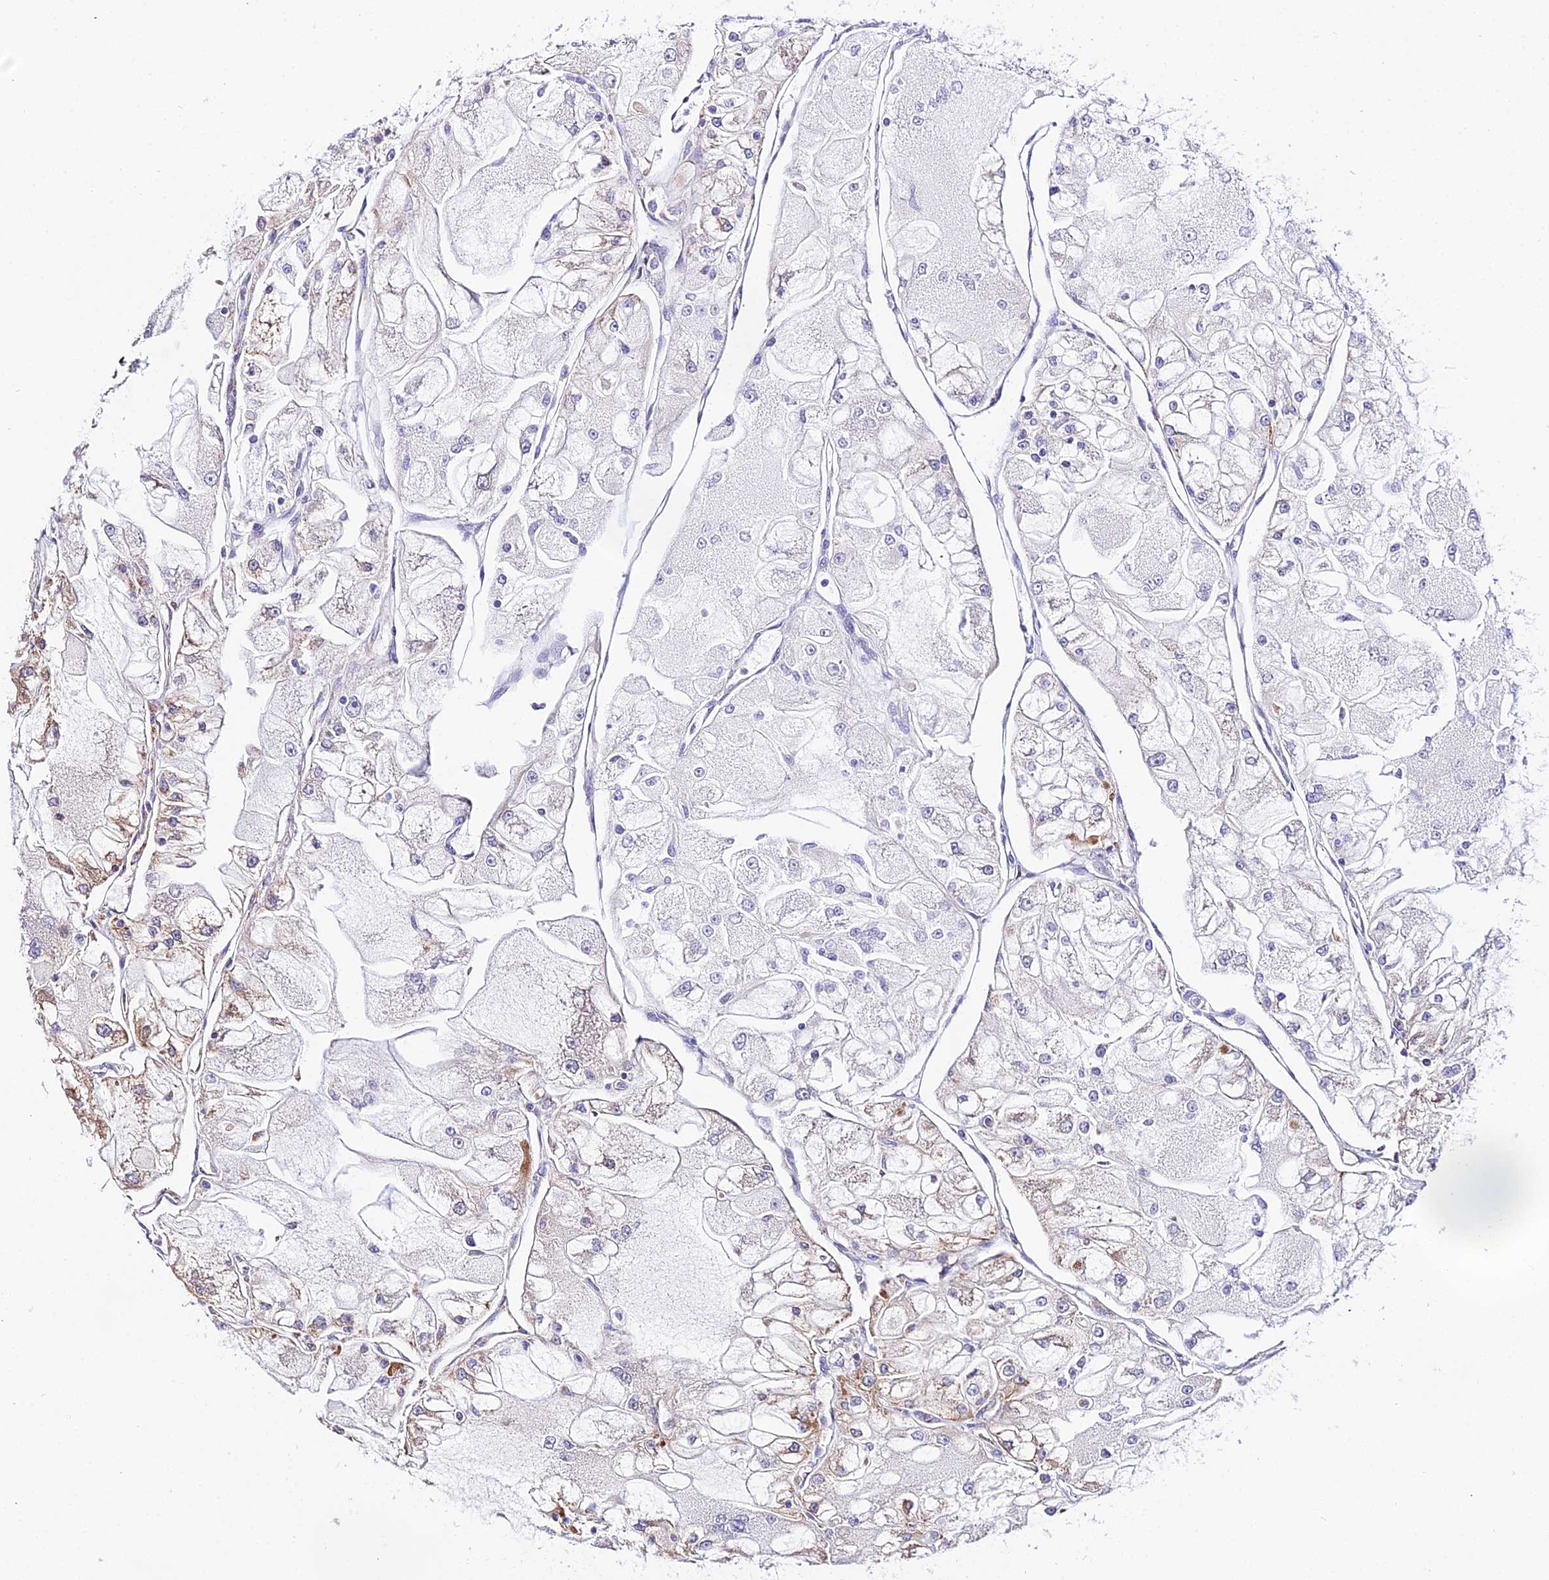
{"staining": {"intensity": "moderate", "quantity": "<25%", "location": "cytoplasmic/membranous"}, "tissue": "renal cancer", "cell_type": "Tumor cells", "image_type": "cancer", "snomed": [{"axis": "morphology", "description": "Adenocarcinoma, NOS"}, {"axis": "topography", "description": "Kidney"}], "caption": "A photomicrograph showing moderate cytoplasmic/membranous expression in about <25% of tumor cells in renal cancer, as visualized by brown immunohistochemical staining.", "gene": "ATP5PB", "patient": {"sex": "female", "age": 72}}